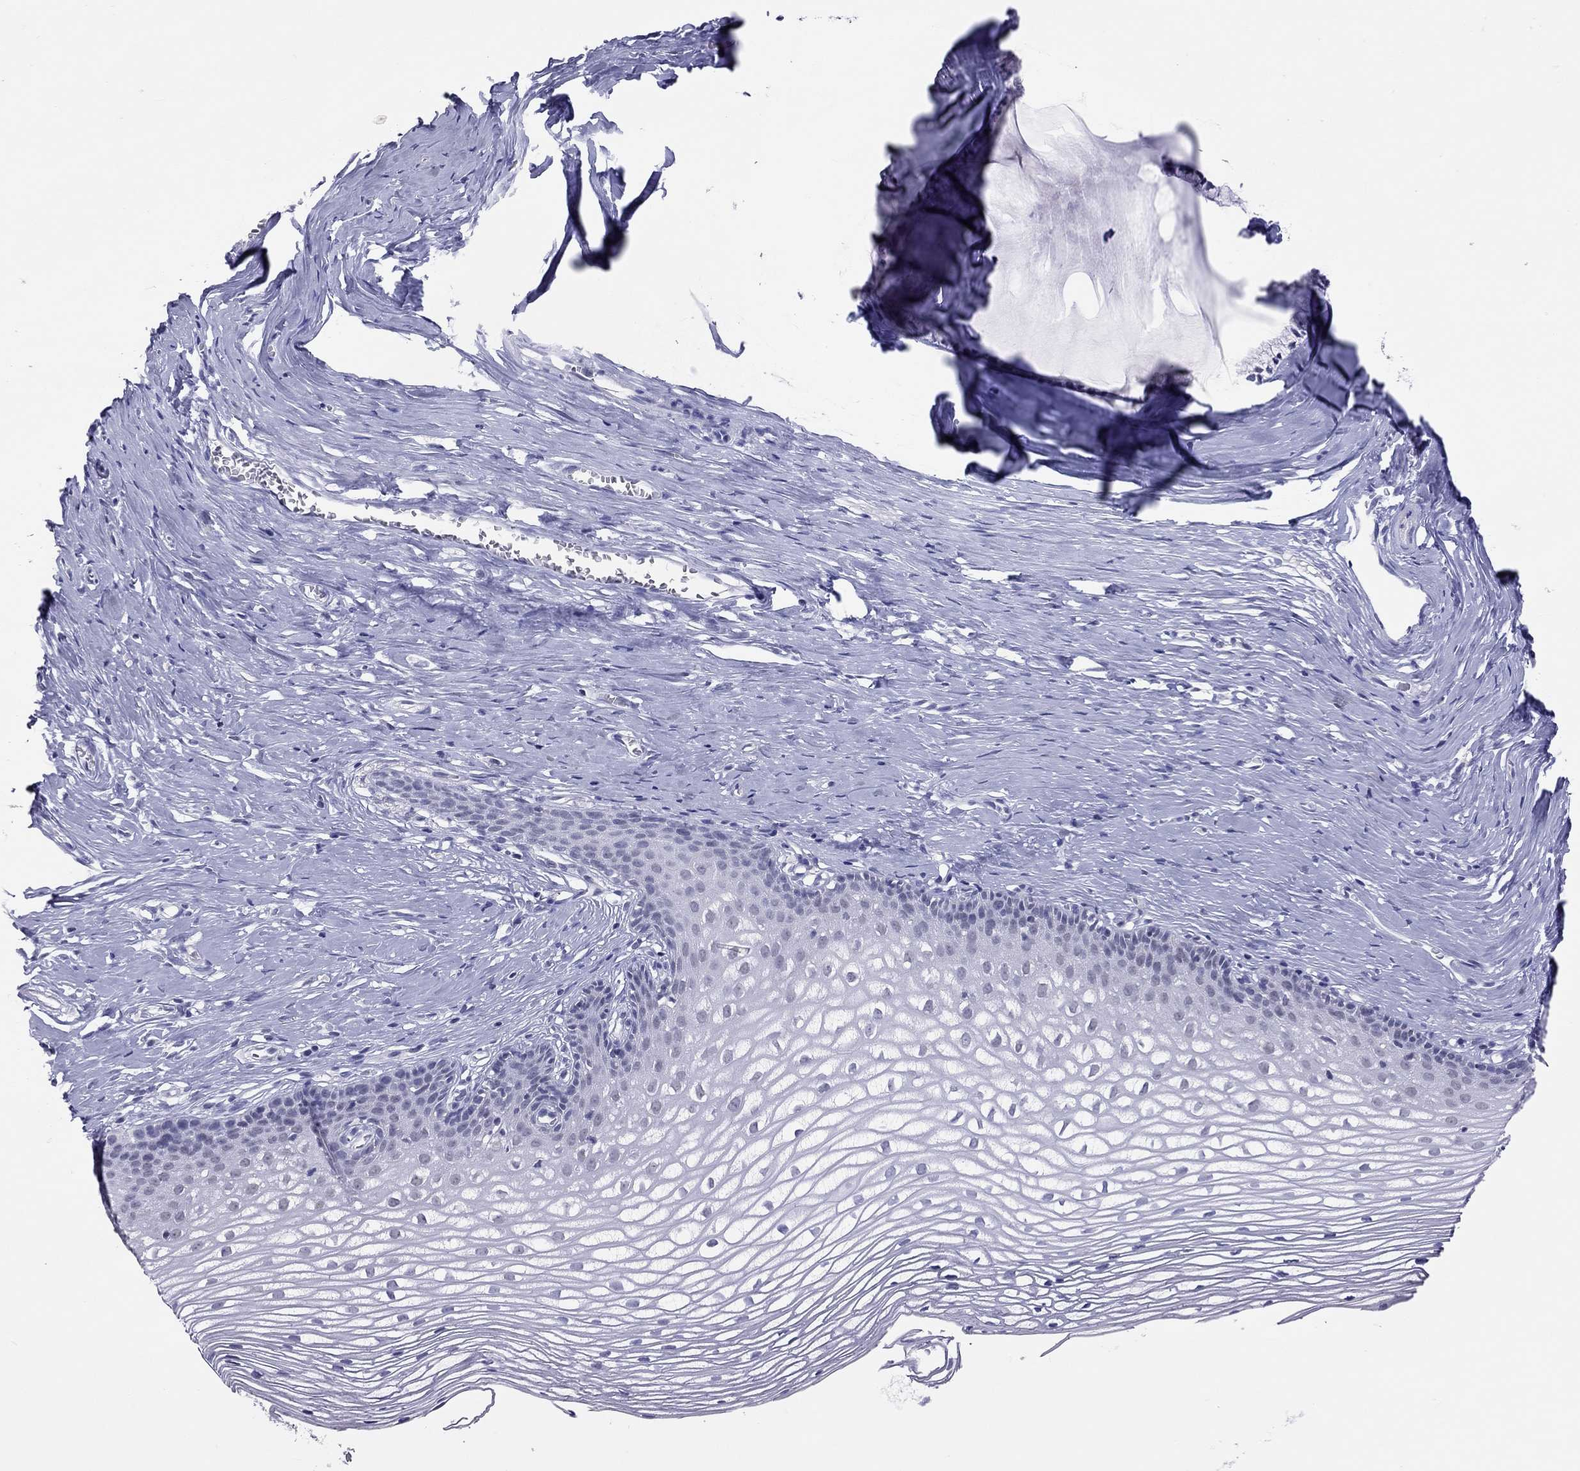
{"staining": {"intensity": "negative", "quantity": "none", "location": "none"}, "tissue": "cervix", "cell_type": "Glandular cells", "image_type": "normal", "snomed": [{"axis": "morphology", "description": "Normal tissue, NOS"}, {"axis": "topography", "description": "Cervix"}], "caption": "Immunohistochemistry of unremarkable cervix shows no positivity in glandular cells.", "gene": "JHY", "patient": {"sex": "female", "age": 40}}